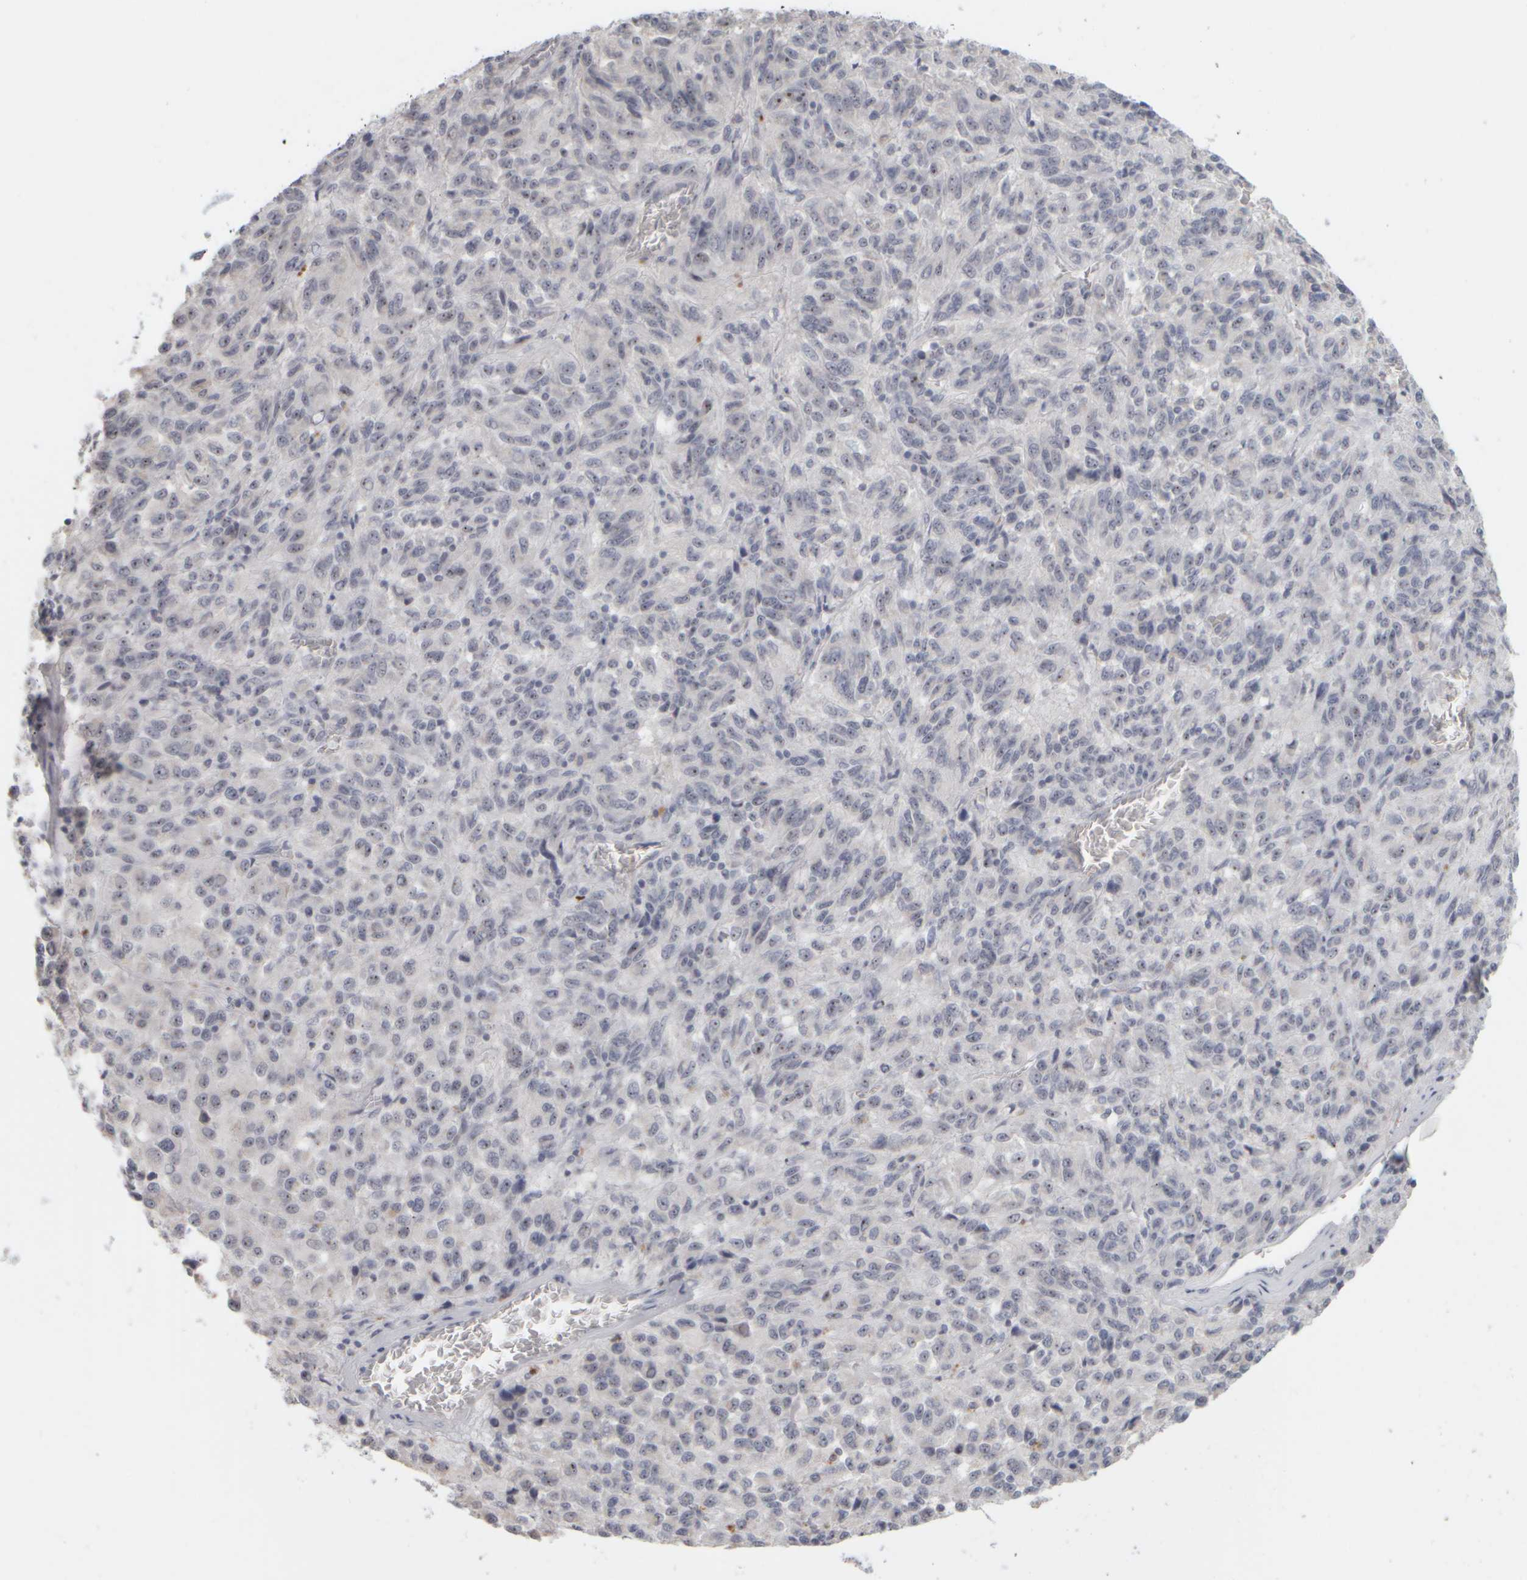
{"staining": {"intensity": "moderate", "quantity": "25%-75%", "location": "nuclear"}, "tissue": "skin cancer", "cell_type": "Tumor cells", "image_type": "cancer", "snomed": [{"axis": "morphology", "description": "Squamous cell carcinoma, NOS"}, {"axis": "topography", "description": "Skin"}], "caption": "Moderate nuclear staining for a protein is appreciated in about 25%-75% of tumor cells of skin cancer (squamous cell carcinoma) using immunohistochemistry (IHC).", "gene": "DCXR", "patient": {"sex": "female", "age": 73}}